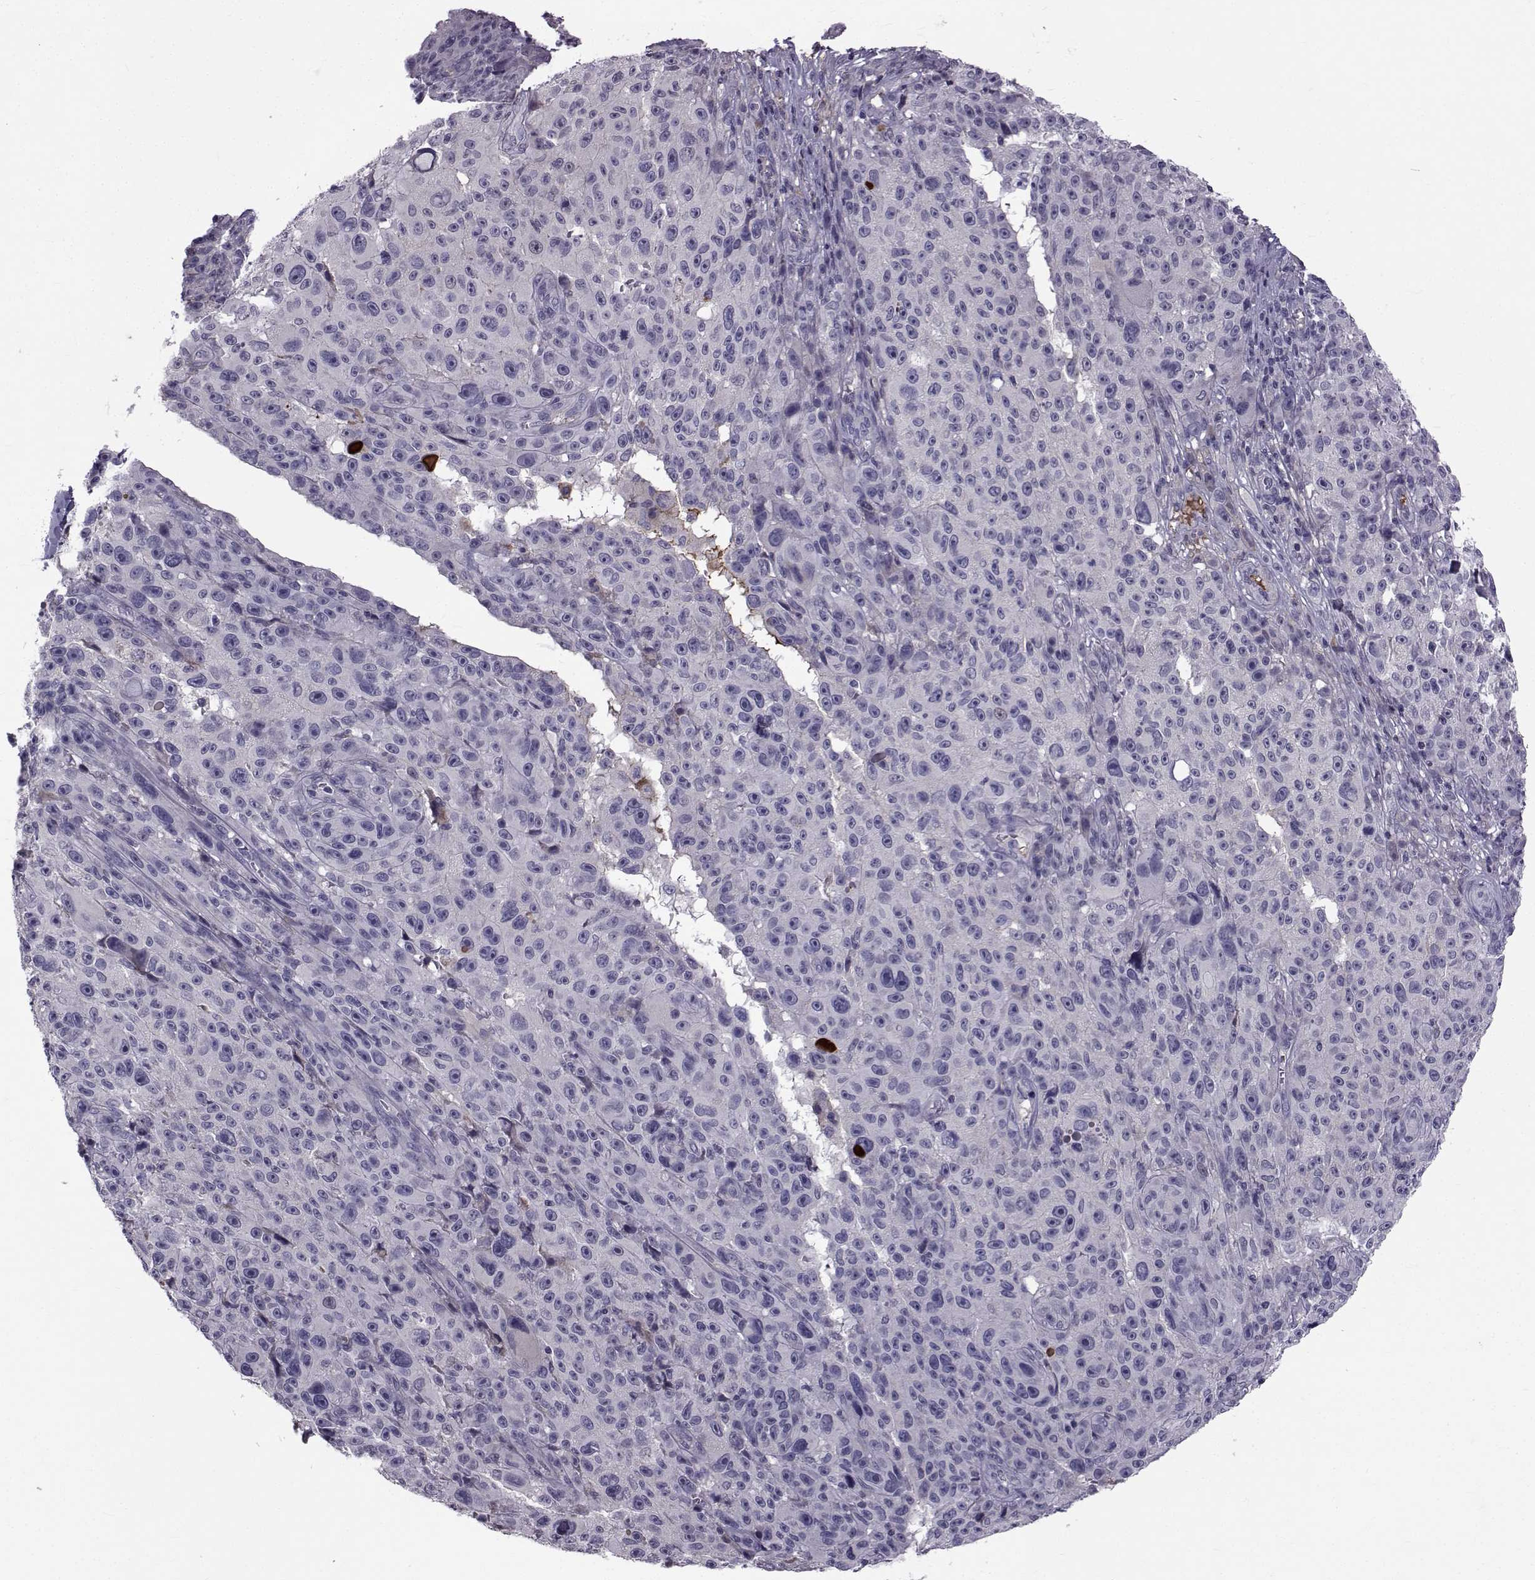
{"staining": {"intensity": "negative", "quantity": "none", "location": "none"}, "tissue": "melanoma", "cell_type": "Tumor cells", "image_type": "cancer", "snomed": [{"axis": "morphology", "description": "Malignant melanoma, NOS"}, {"axis": "topography", "description": "Skin"}], "caption": "Tumor cells are negative for protein expression in human malignant melanoma. (Brightfield microscopy of DAB (3,3'-diaminobenzidine) immunohistochemistry (IHC) at high magnification).", "gene": "TNFRSF11B", "patient": {"sex": "female", "age": 82}}